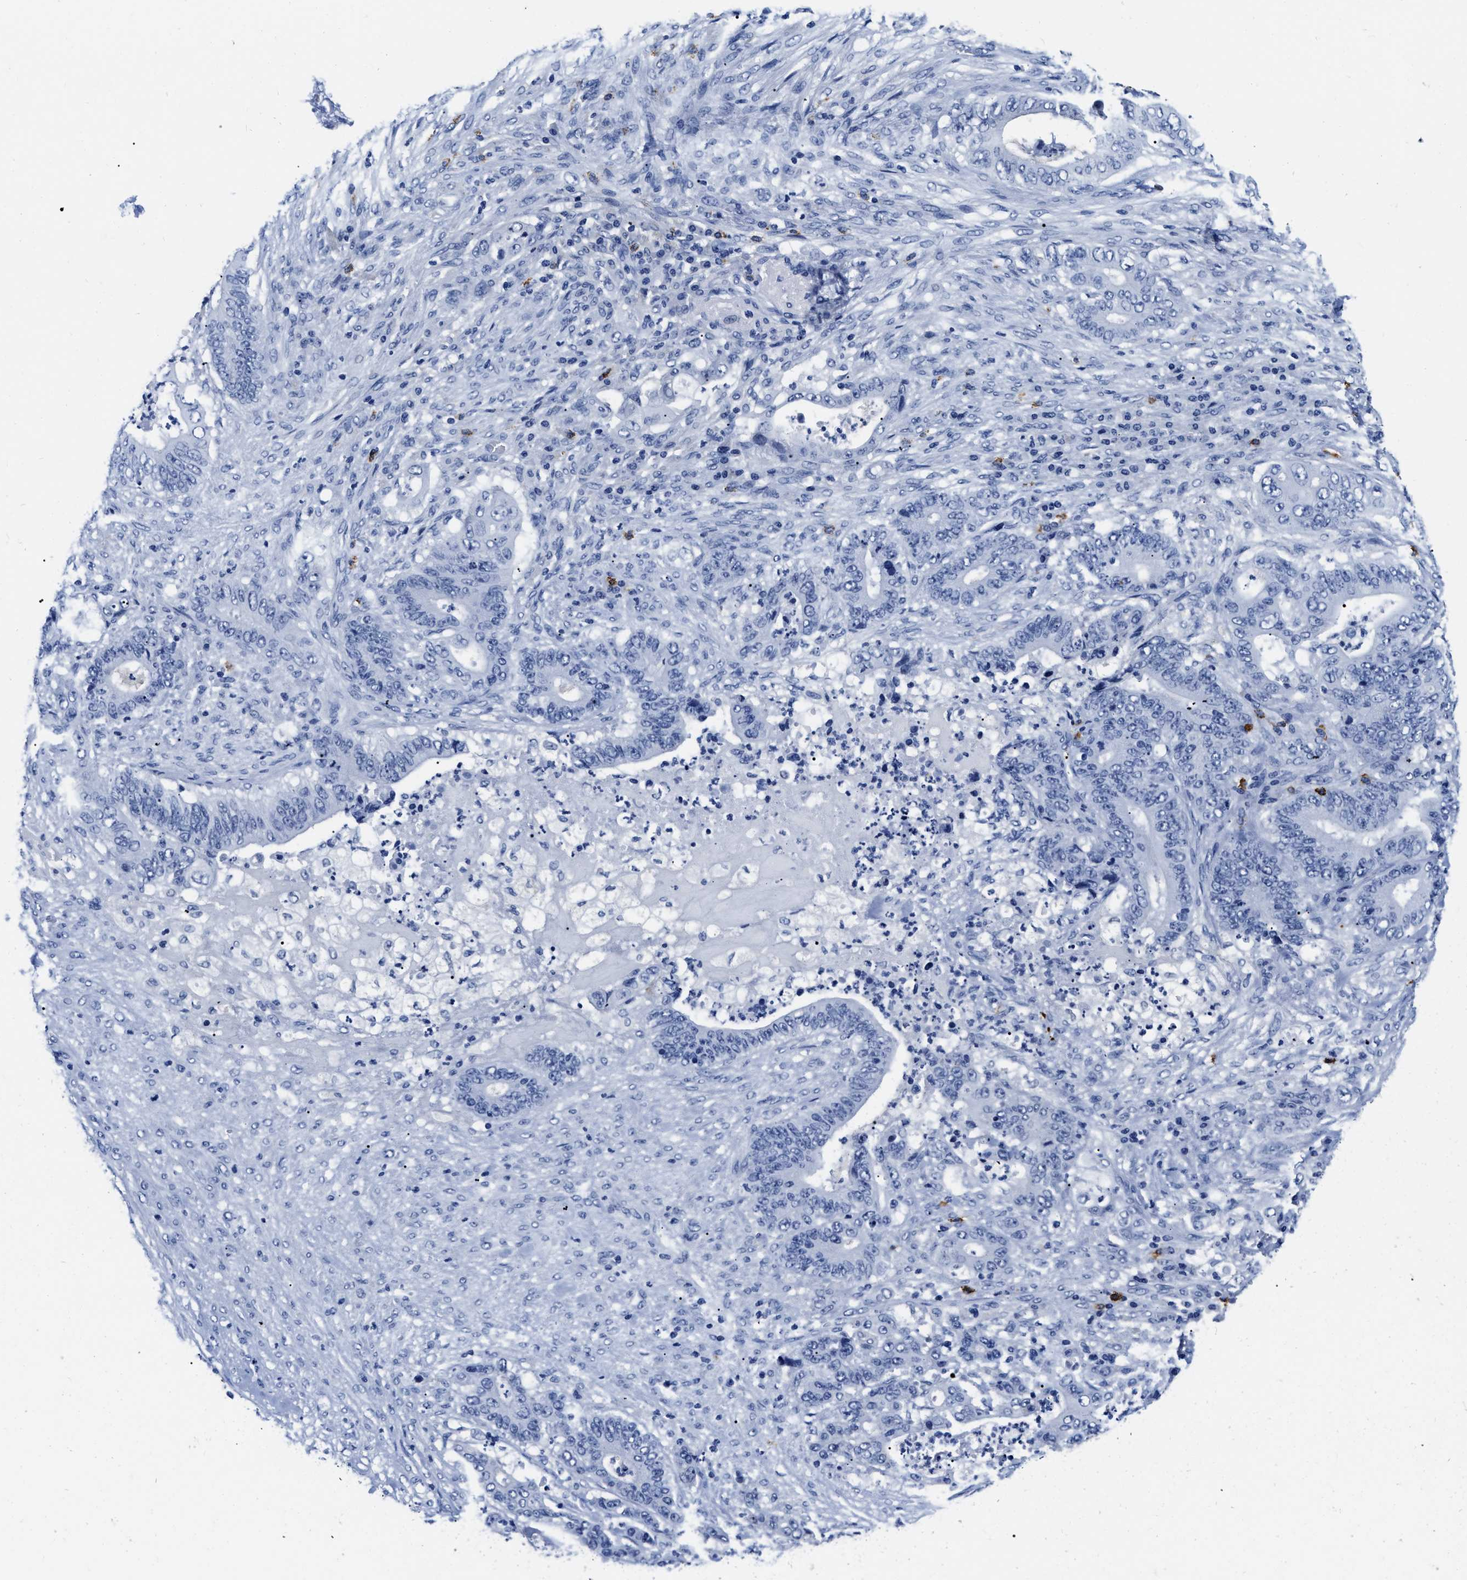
{"staining": {"intensity": "negative", "quantity": "none", "location": "none"}, "tissue": "stomach cancer", "cell_type": "Tumor cells", "image_type": "cancer", "snomed": [{"axis": "morphology", "description": "Adenocarcinoma, NOS"}, {"axis": "topography", "description": "Stomach"}], "caption": "Tumor cells are negative for brown protein staining in stomach cancer.", "gene": "CER1", "patient": {"sex": "female", "age": 73}}